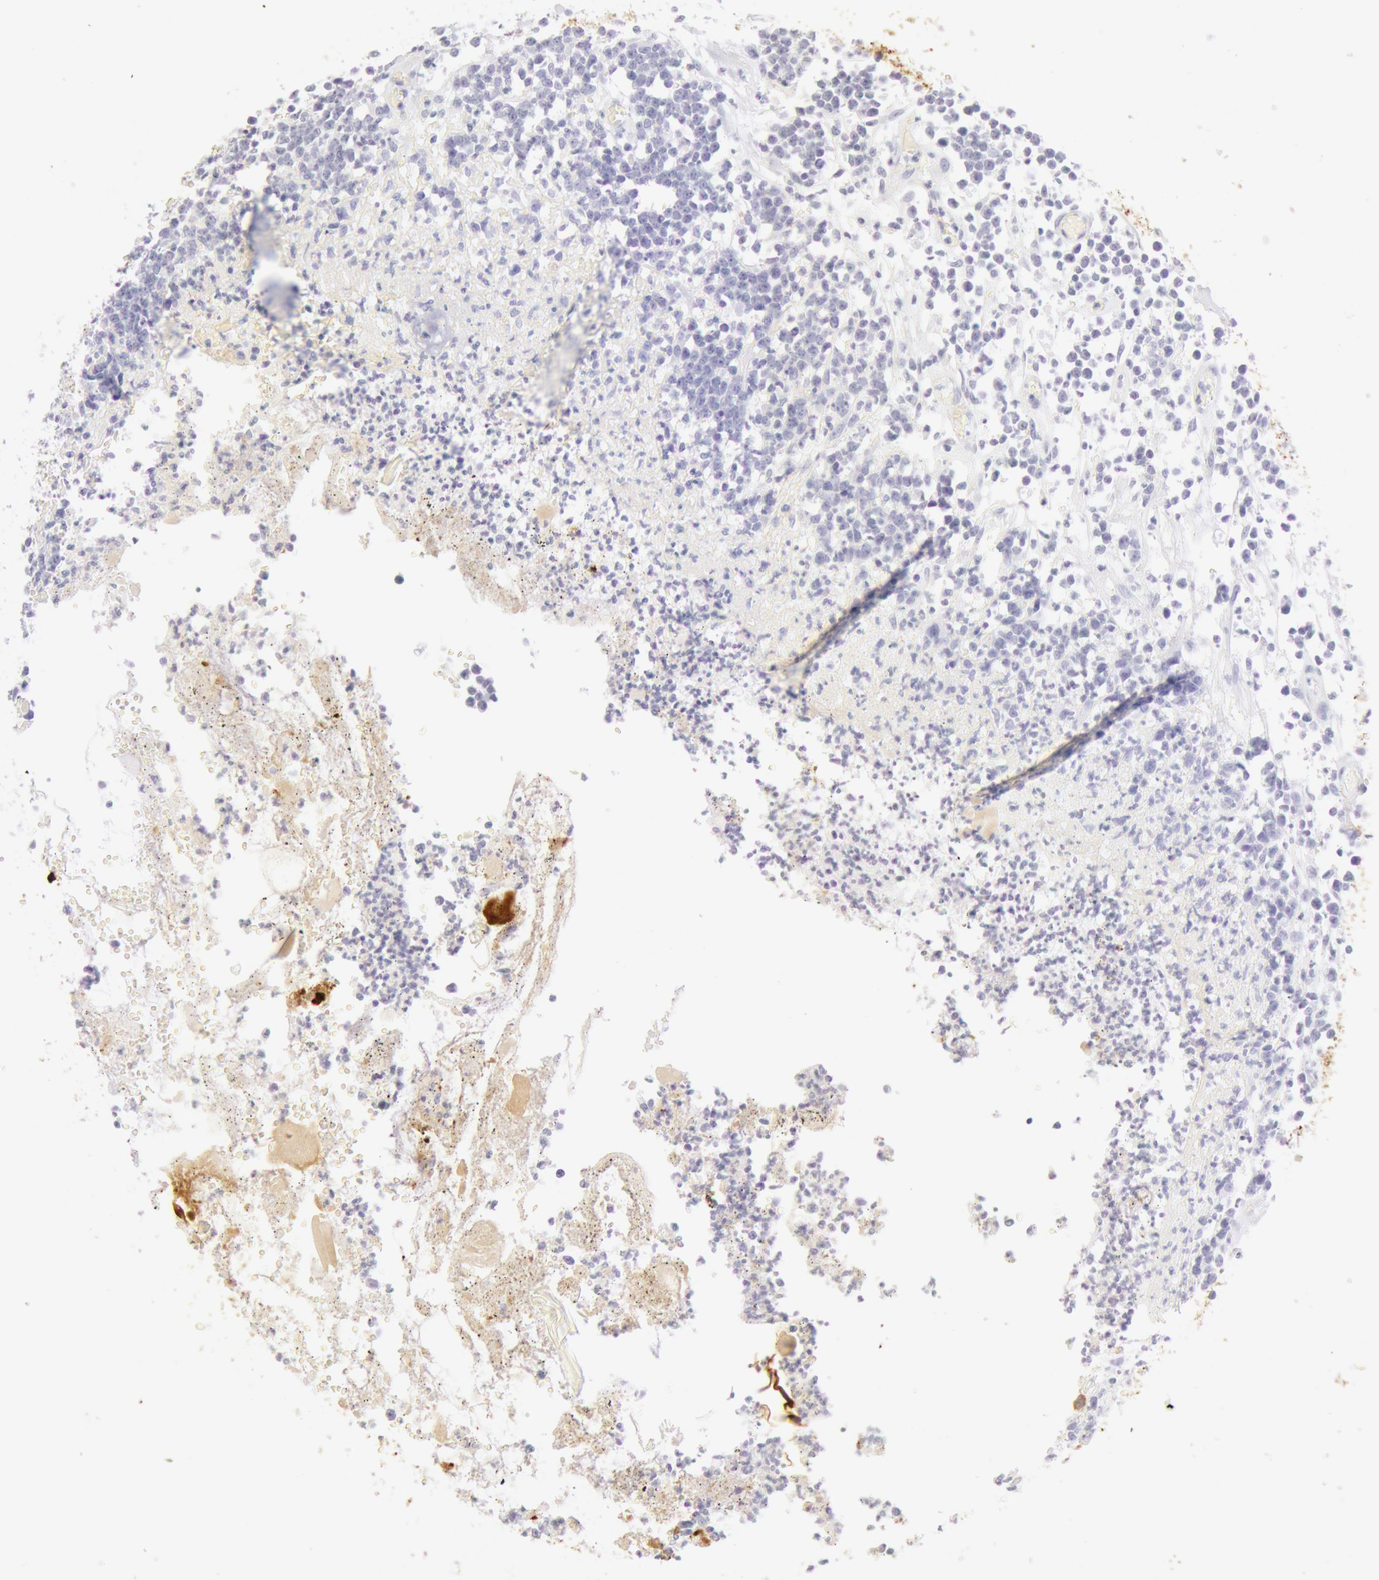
{"staining": {"intensity": "negative", "quantity": "none", "location": "none"}, "tissue": "lymphoma", "cell_type": "Tumor cells", "image_type": "cancer", "snomed": [{"axis": "morphology", "description": "Malignant lymphoma, non-Hodgkin's type, High grade"}, {"axis": "topography", "description": "Colon"}], "caption": "Histopathology image shows no protein expression in tumor cells of malignant lymphoma, non-Hodgkin's type (high-grade) tissue. Nuclei are stained in blue.", "gene": "KRT8", "patient": {"sex": "male", "age": 82}}